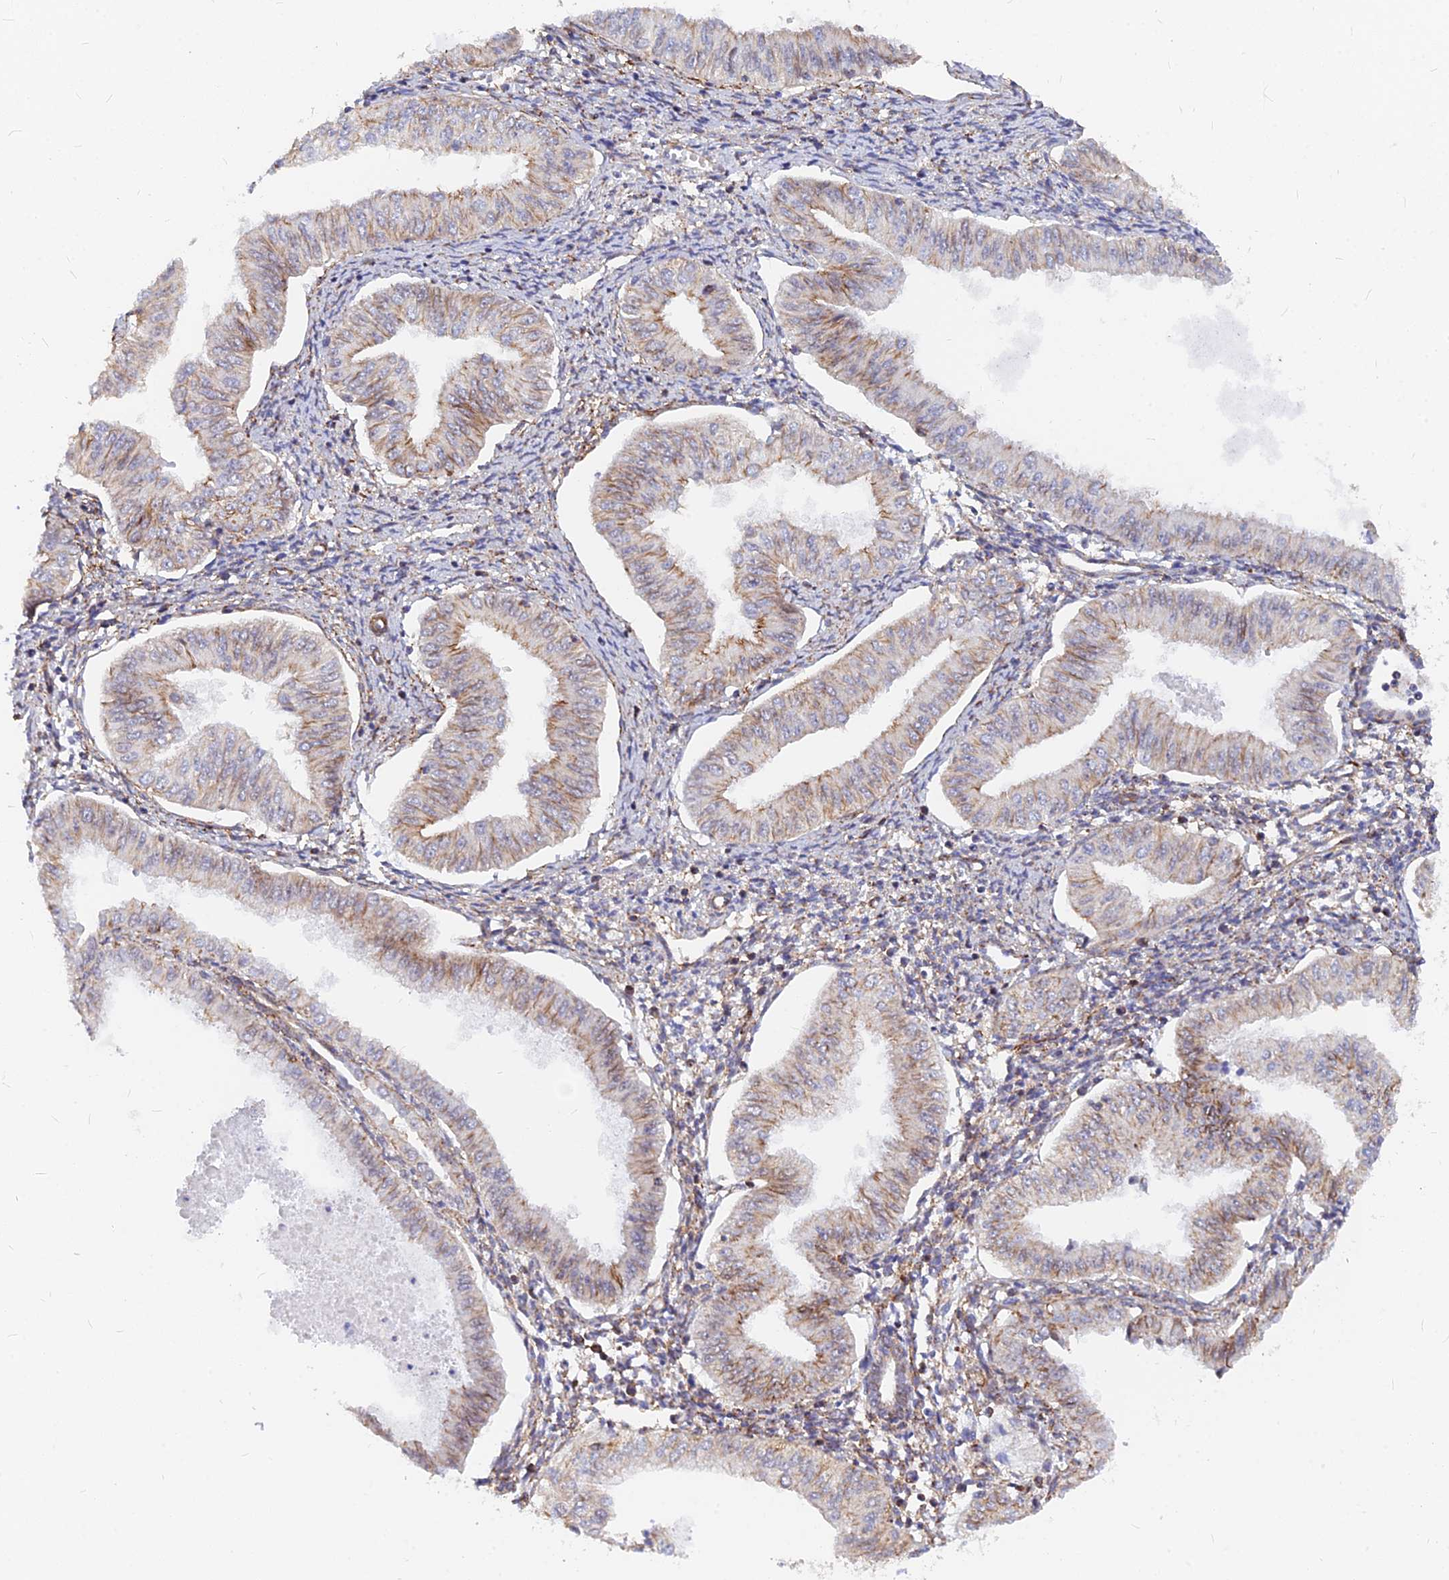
{"staining": {"intensity": "weak", "quantity": "25%-75%", "location": "cytoplasmic/membranous"}, "tissue": "endometrial cancer", "cell_type": "Tumor cells", "image_type": "cancer", "snomed": [{"axis": "morphology", "description": "Normal tissue, NOS"}, {"axis": "morphology", "description": "Adenocarcinoma, NOS"}, {"axis": "topography", "description": "Endometrium"}], "caption": "Weak cytoplasmic/membranous protein staining is appreciated in about 25%-75% of tumor cells in endometrial adenocarcinoma.", "gene": "VSTM2L", "patient": {"sex": "female", "age": 53}}